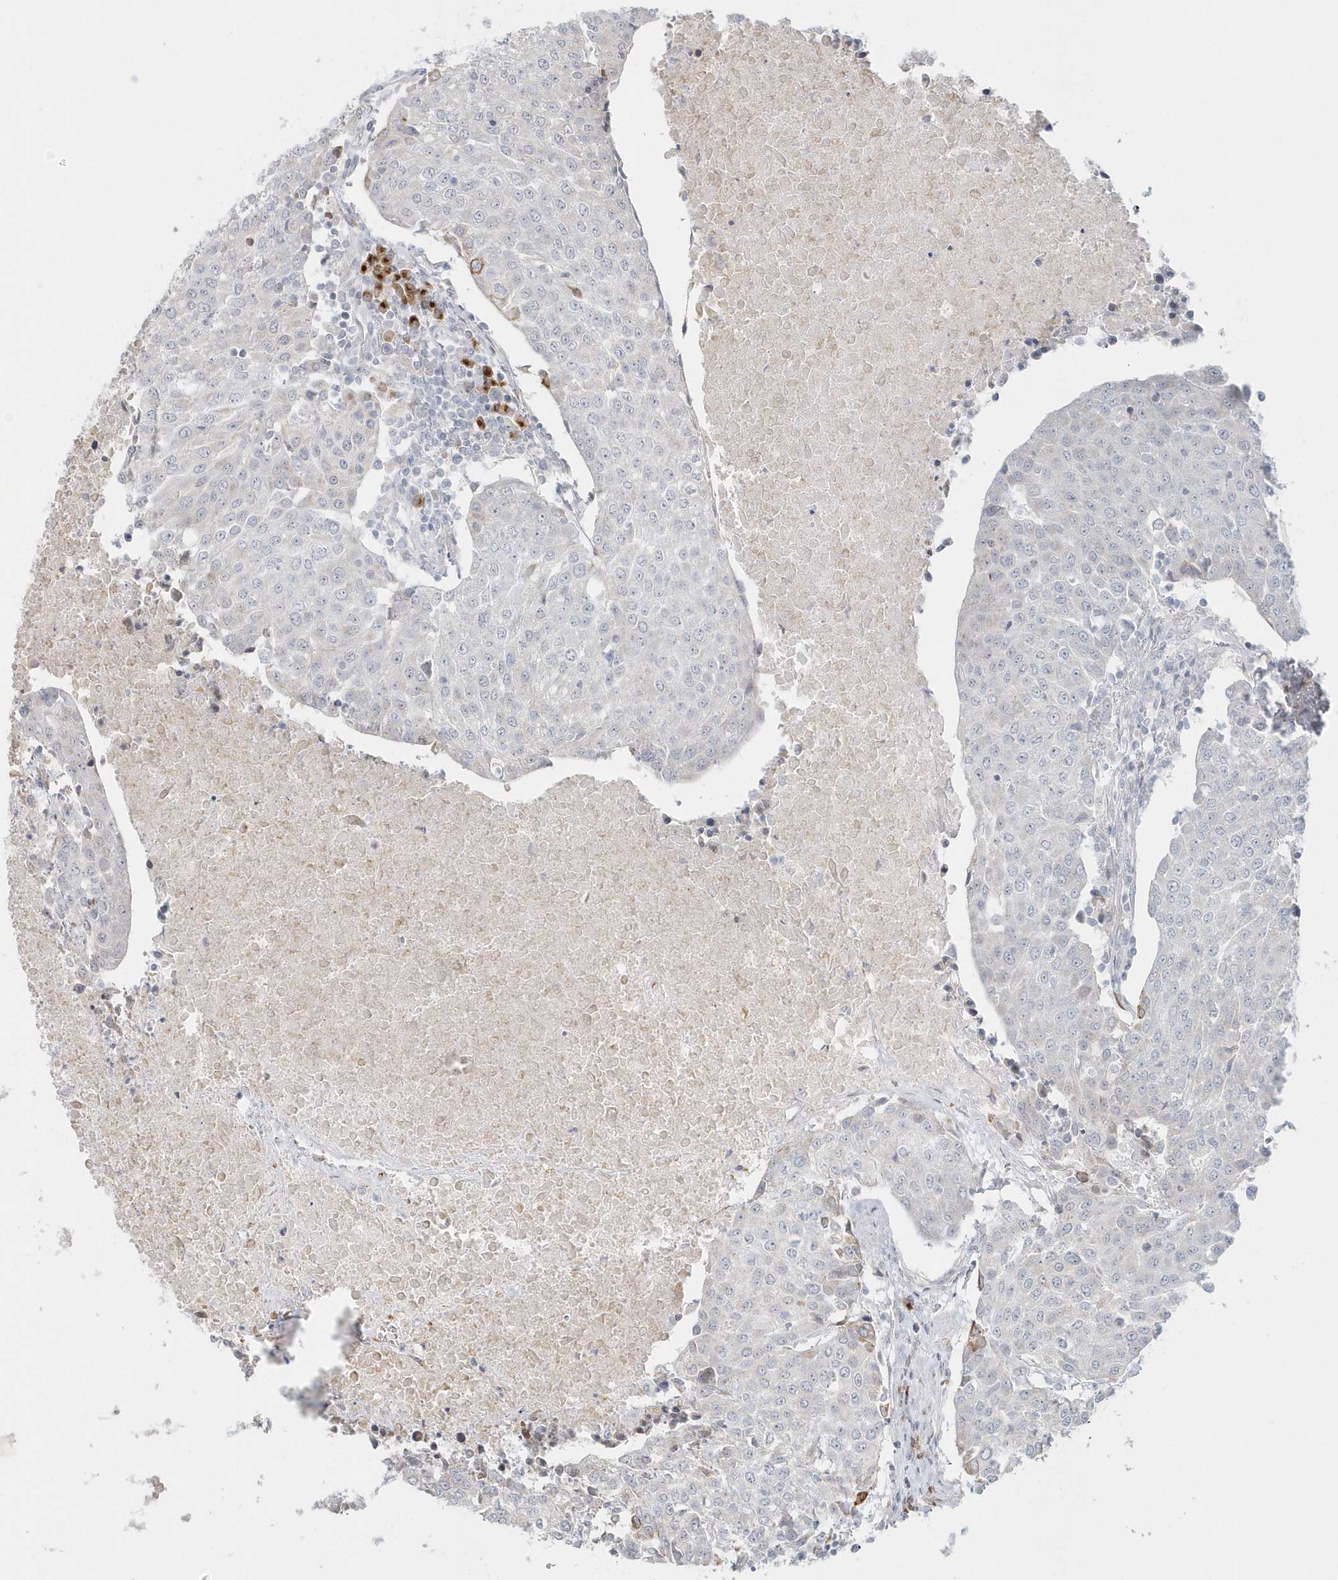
{"staining": {"intensity": "negative", "quantity": "none", "location": "none"}, "tissue": "urothelial cancer", "cell_type": "Tumor cells", "image_type": "cancer", "snomed": [{"axis": "morphology", "description": "Urothelial carcinoma, High grade"}, {"axis": "topography", "description": "Urinary bladder"}], "caption": "Histopathology image shows no protein staining in tumor cells of urothelial cancer tissue. (Stains: DAB (3,3'-diaminobenzidine) immunohistochemistry (IHC) with hematoxylin counter stain, Microscopy: brightfield microscopy at high magnification).", "gene": "DHFR", "patient": {"sex": "female", "age": 85}}